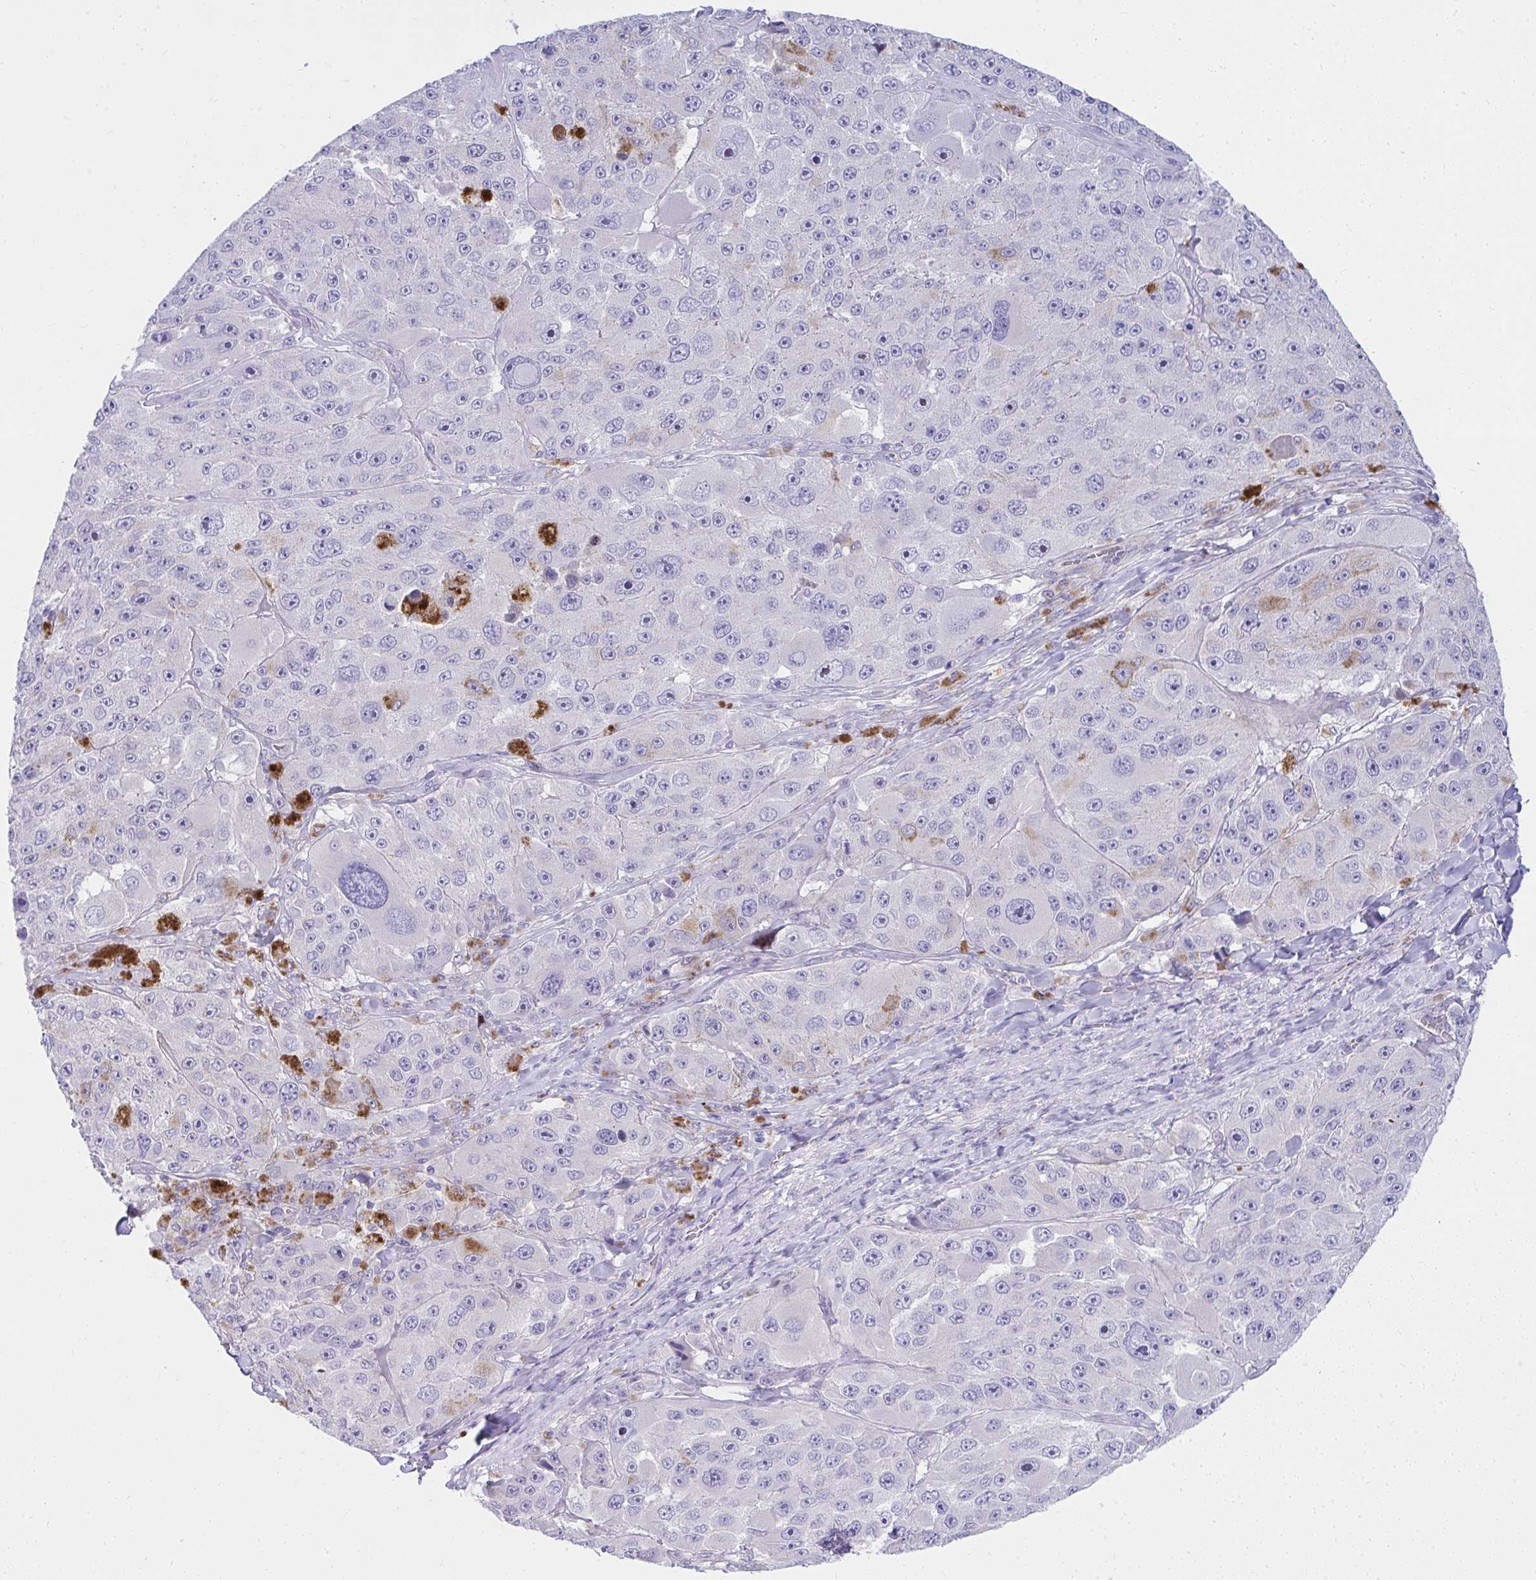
{"staining": {"intensity": "negative", "quantity": "none", "location": "none"}, "tissue": "melanoma", "cell_type": "Tumor cells", "image_type": "cancer", "snomed": [{"axis": "morphology", "description": "Malignant melanoma, Metastatic site"}, {"axis": "topography", "description": "Lymph node"}], "caption": "DAB immunohistochemical staining of human melanoma shows no significant expression in tumor cells.", "gene": "LRRC36", "patient": {"sex": "male", "age": 62}}